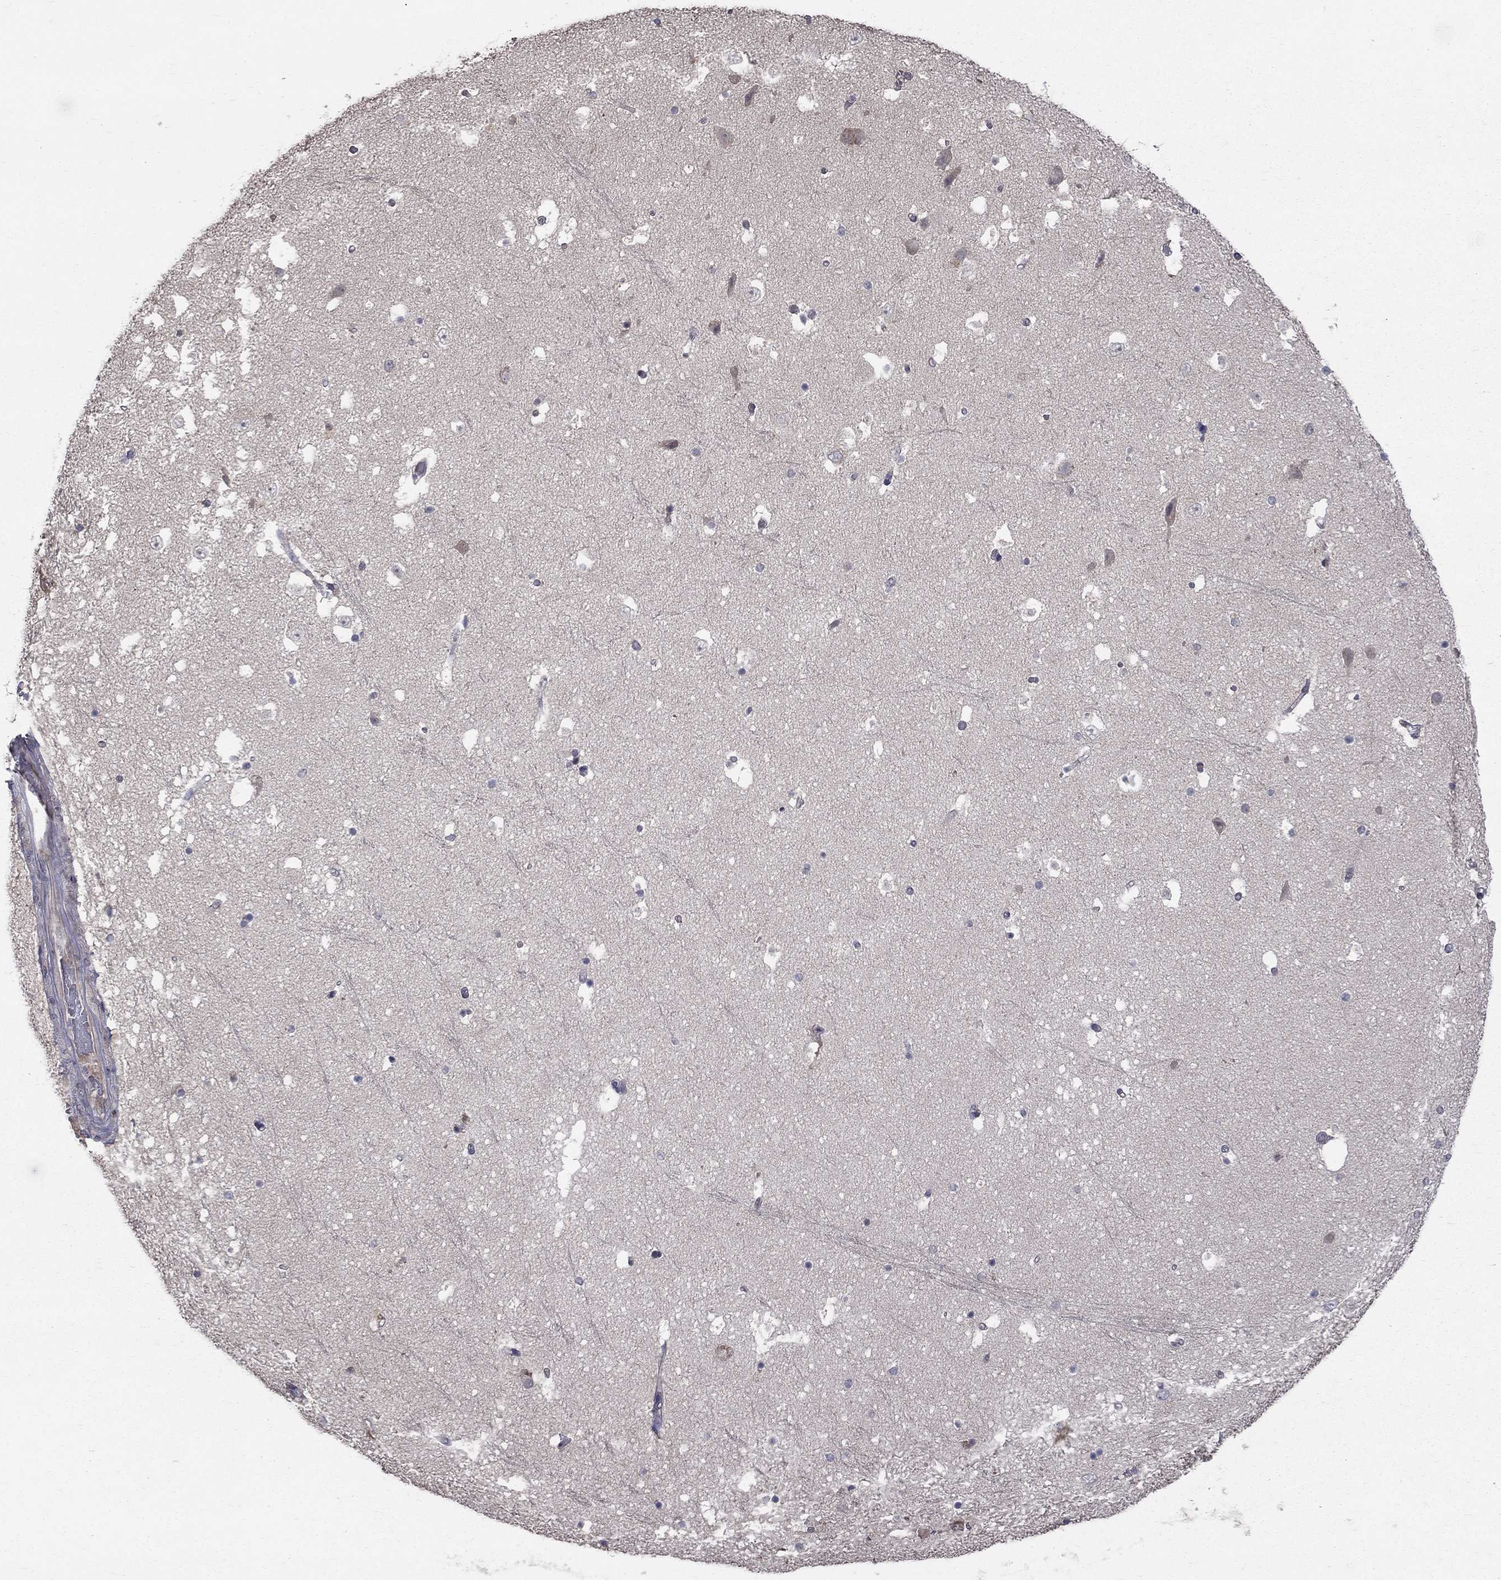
{"staining": {"intensity": "negative", "quantity": "none", "location": "none"}, "tissue": "hippocampus", "cell_type": "Glial cells", "image_type": "normal", "snomed": [{"axis": "morphology", "description": "Normal tissue, NOS"}, {"axis": "topography", "description": "Hippocampus"}], "caption": "DAB (3,3'-diaminobenzidine) immunohistochemical staining of benign human hippocampus reveals no significant expression in glial cells.", "gene": "FAM3B", "patient": {"sex": "male", "age": 51}}